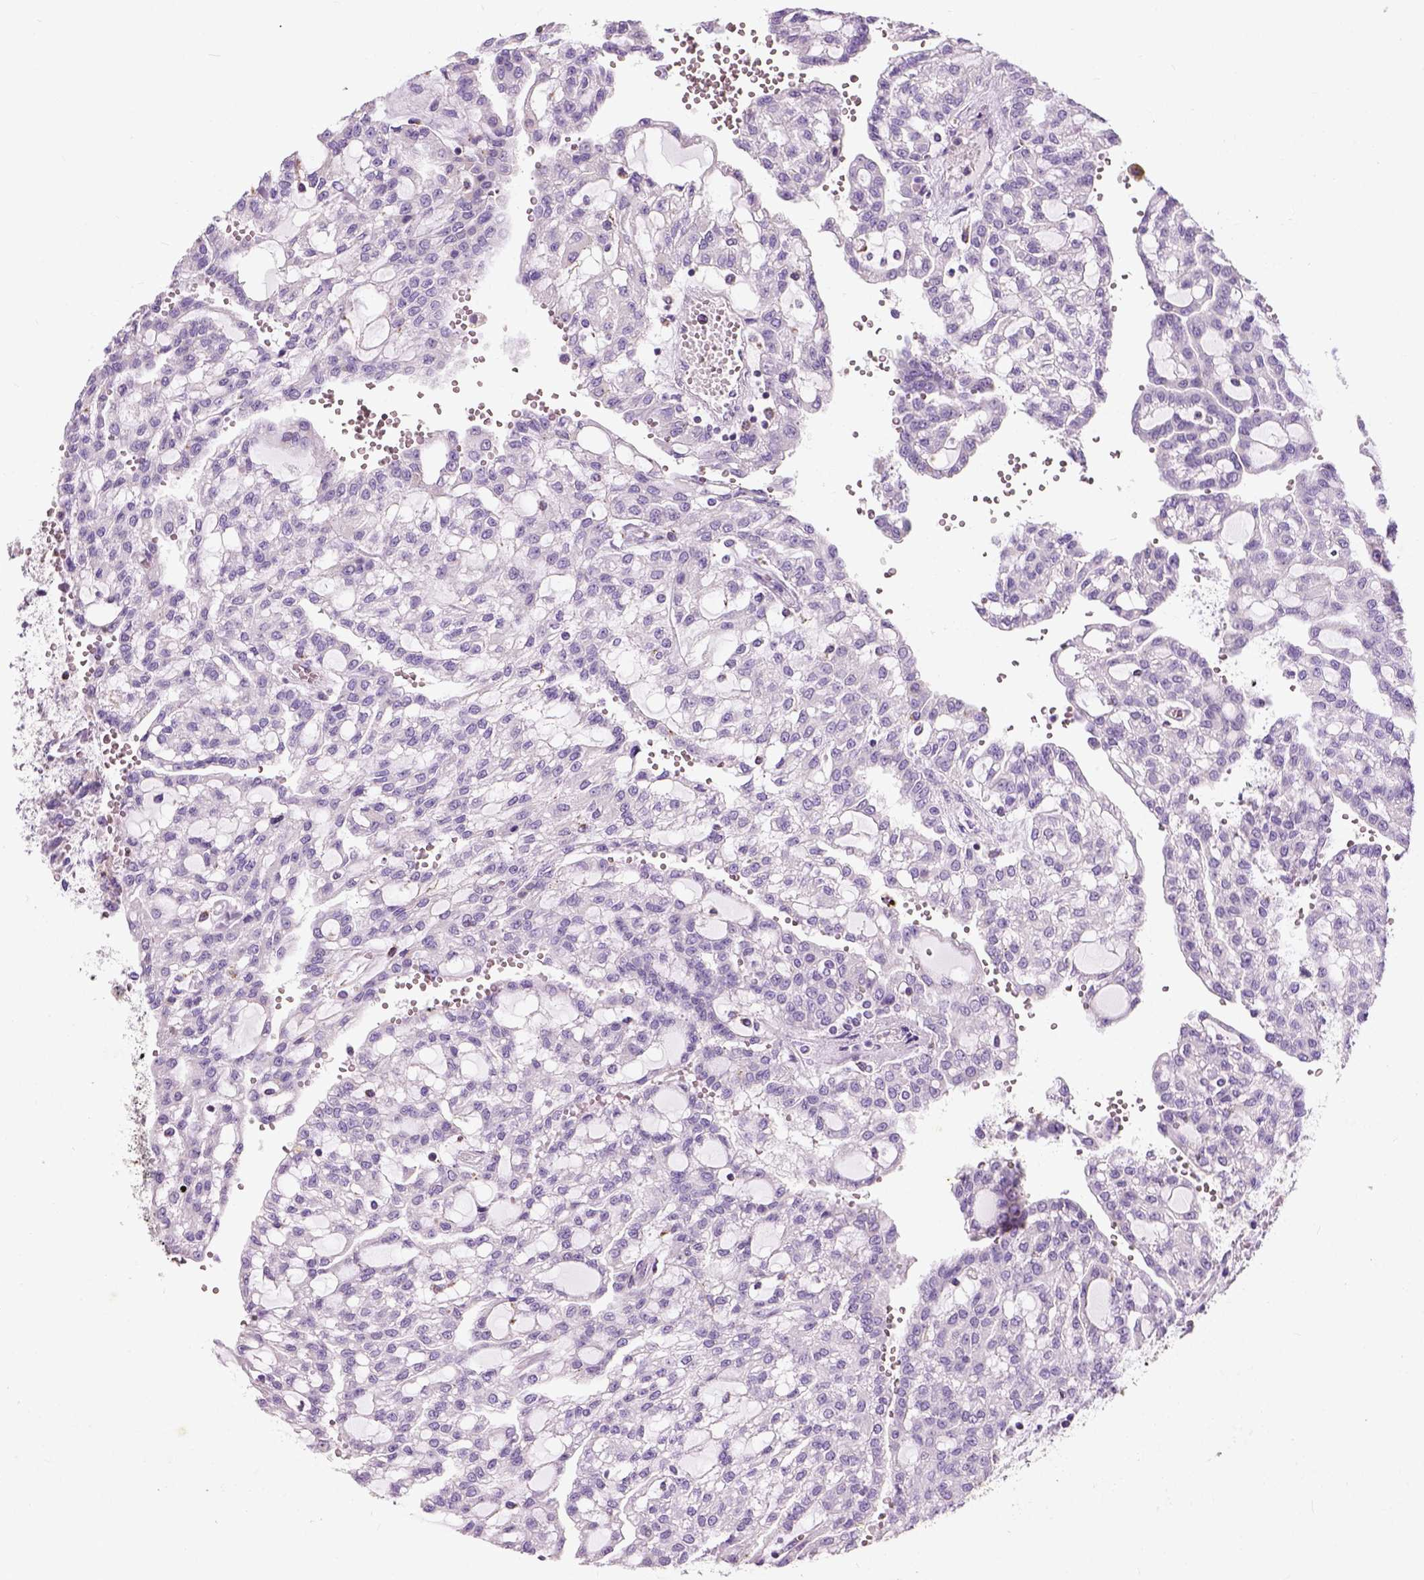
{"staining": {"intensity": "negative", "quantity": "none", "location": "none"}, "tissue": "renal cancer", "cell_type": "Tumor cells", "image_type": "cancer", "snomed": [{"axis": "morphology", "description": "Adenocarcinoma, NOS"}, {"axis": "topography", "description": "Kidney"}], "caption": "Tumor cells are negative for protein expression in human renal cancer (adenocarcinoma). (Immunohistochemistry (ihc), brightfield microscopy, high magnification).", "gene": "CHODL", "patient": {"sex": "male", "age": 63}}